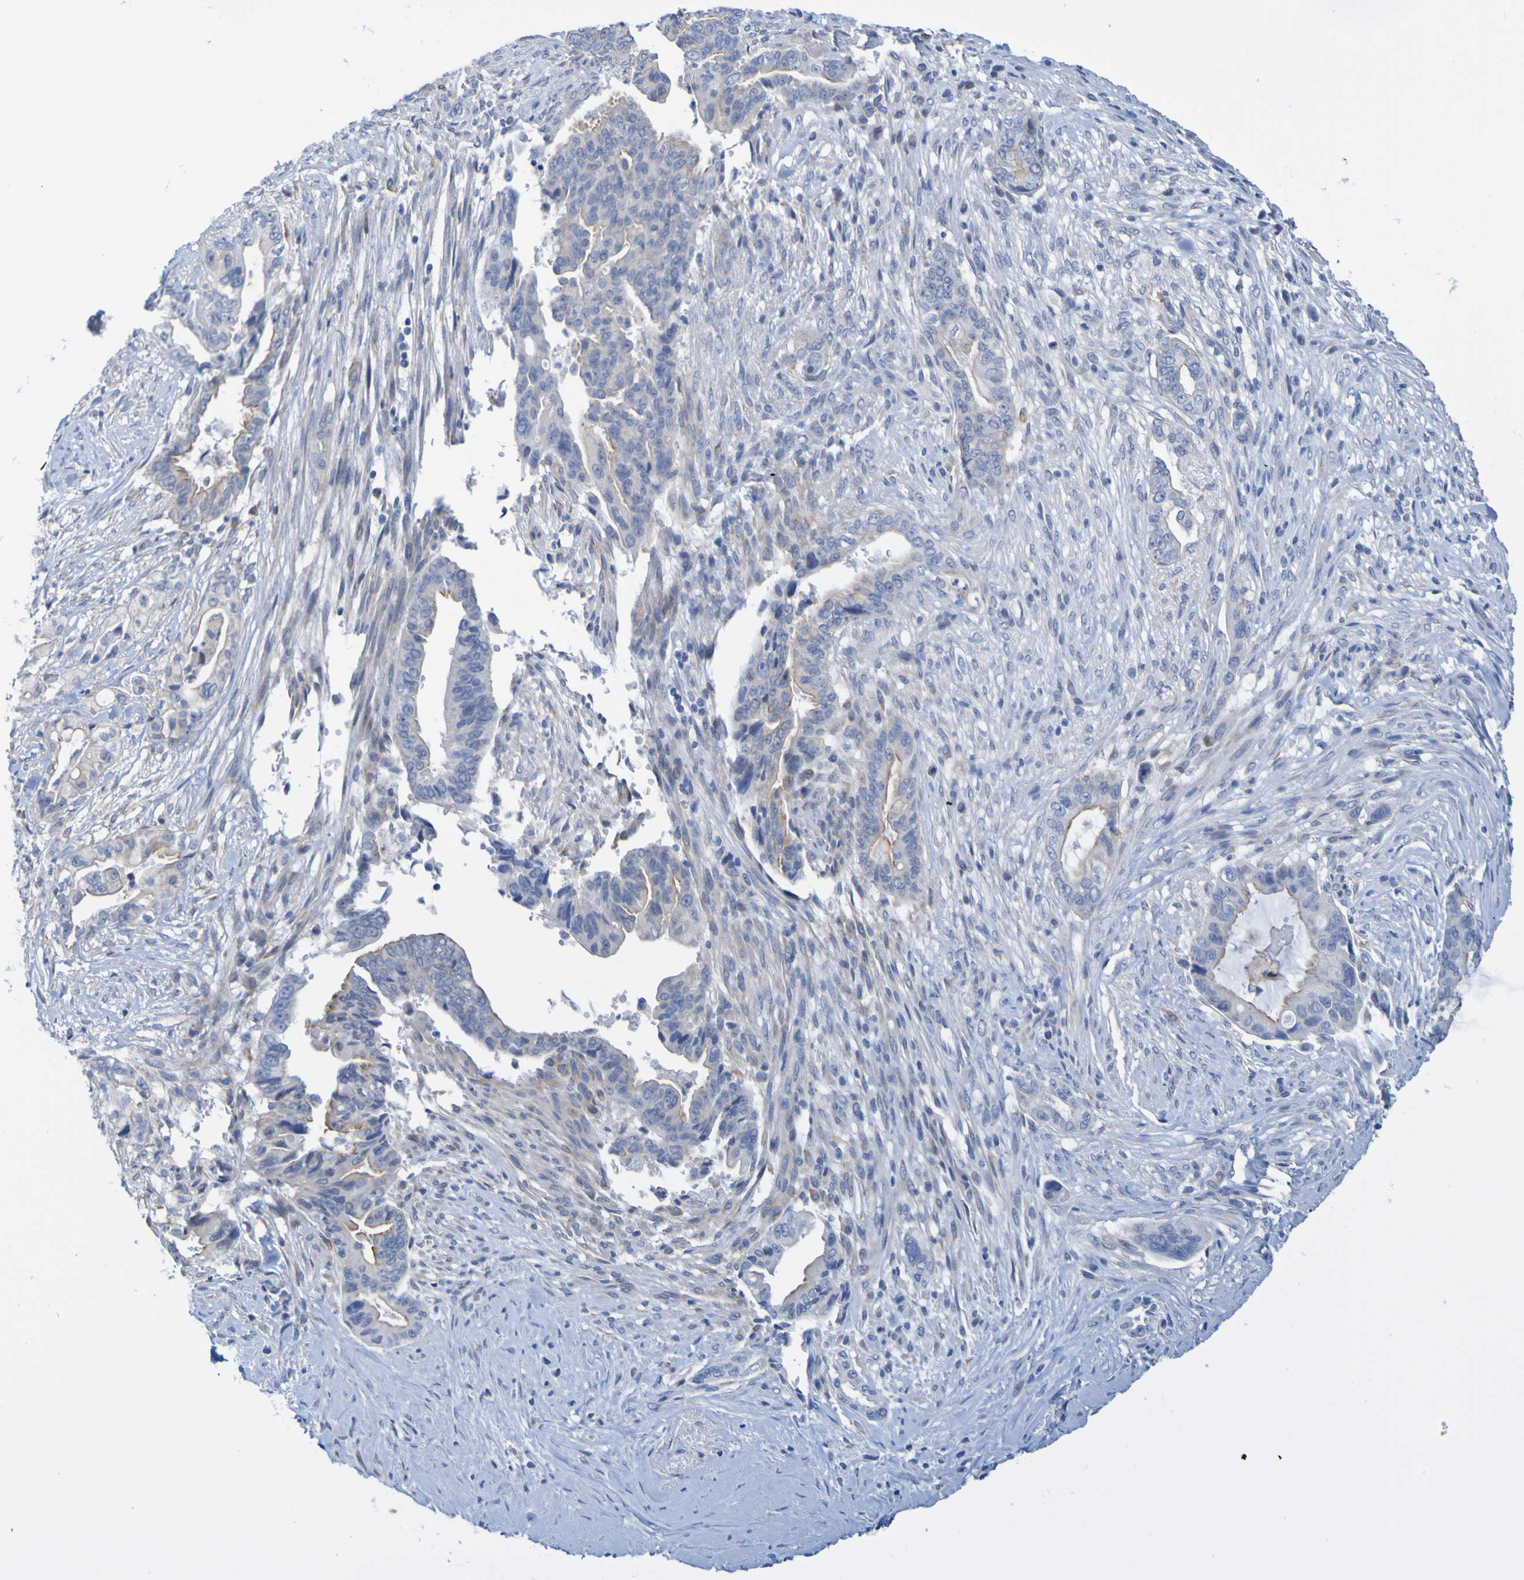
{"staining": {"intensity": "weak", "quantity": ">75%", "location": "cytoplasmic/membranous"}, "tissue": "pancreatic cancer", "cell_type": "Tumor cells", "image_type": "cancer", "snomed": [{"axis": "morphology", "description": "Adenocarcinoma, NOS"}, {"axis": "topography", "description": "Pancreas"}], "caption": "Protein expression analysis of human pancreatic cancer reveals weak cytoplasmic/membranous positivity in approximately >75% of tumor cells.", "gene": "ACMSD", "patient": {"sex": "male", "age": 70}}